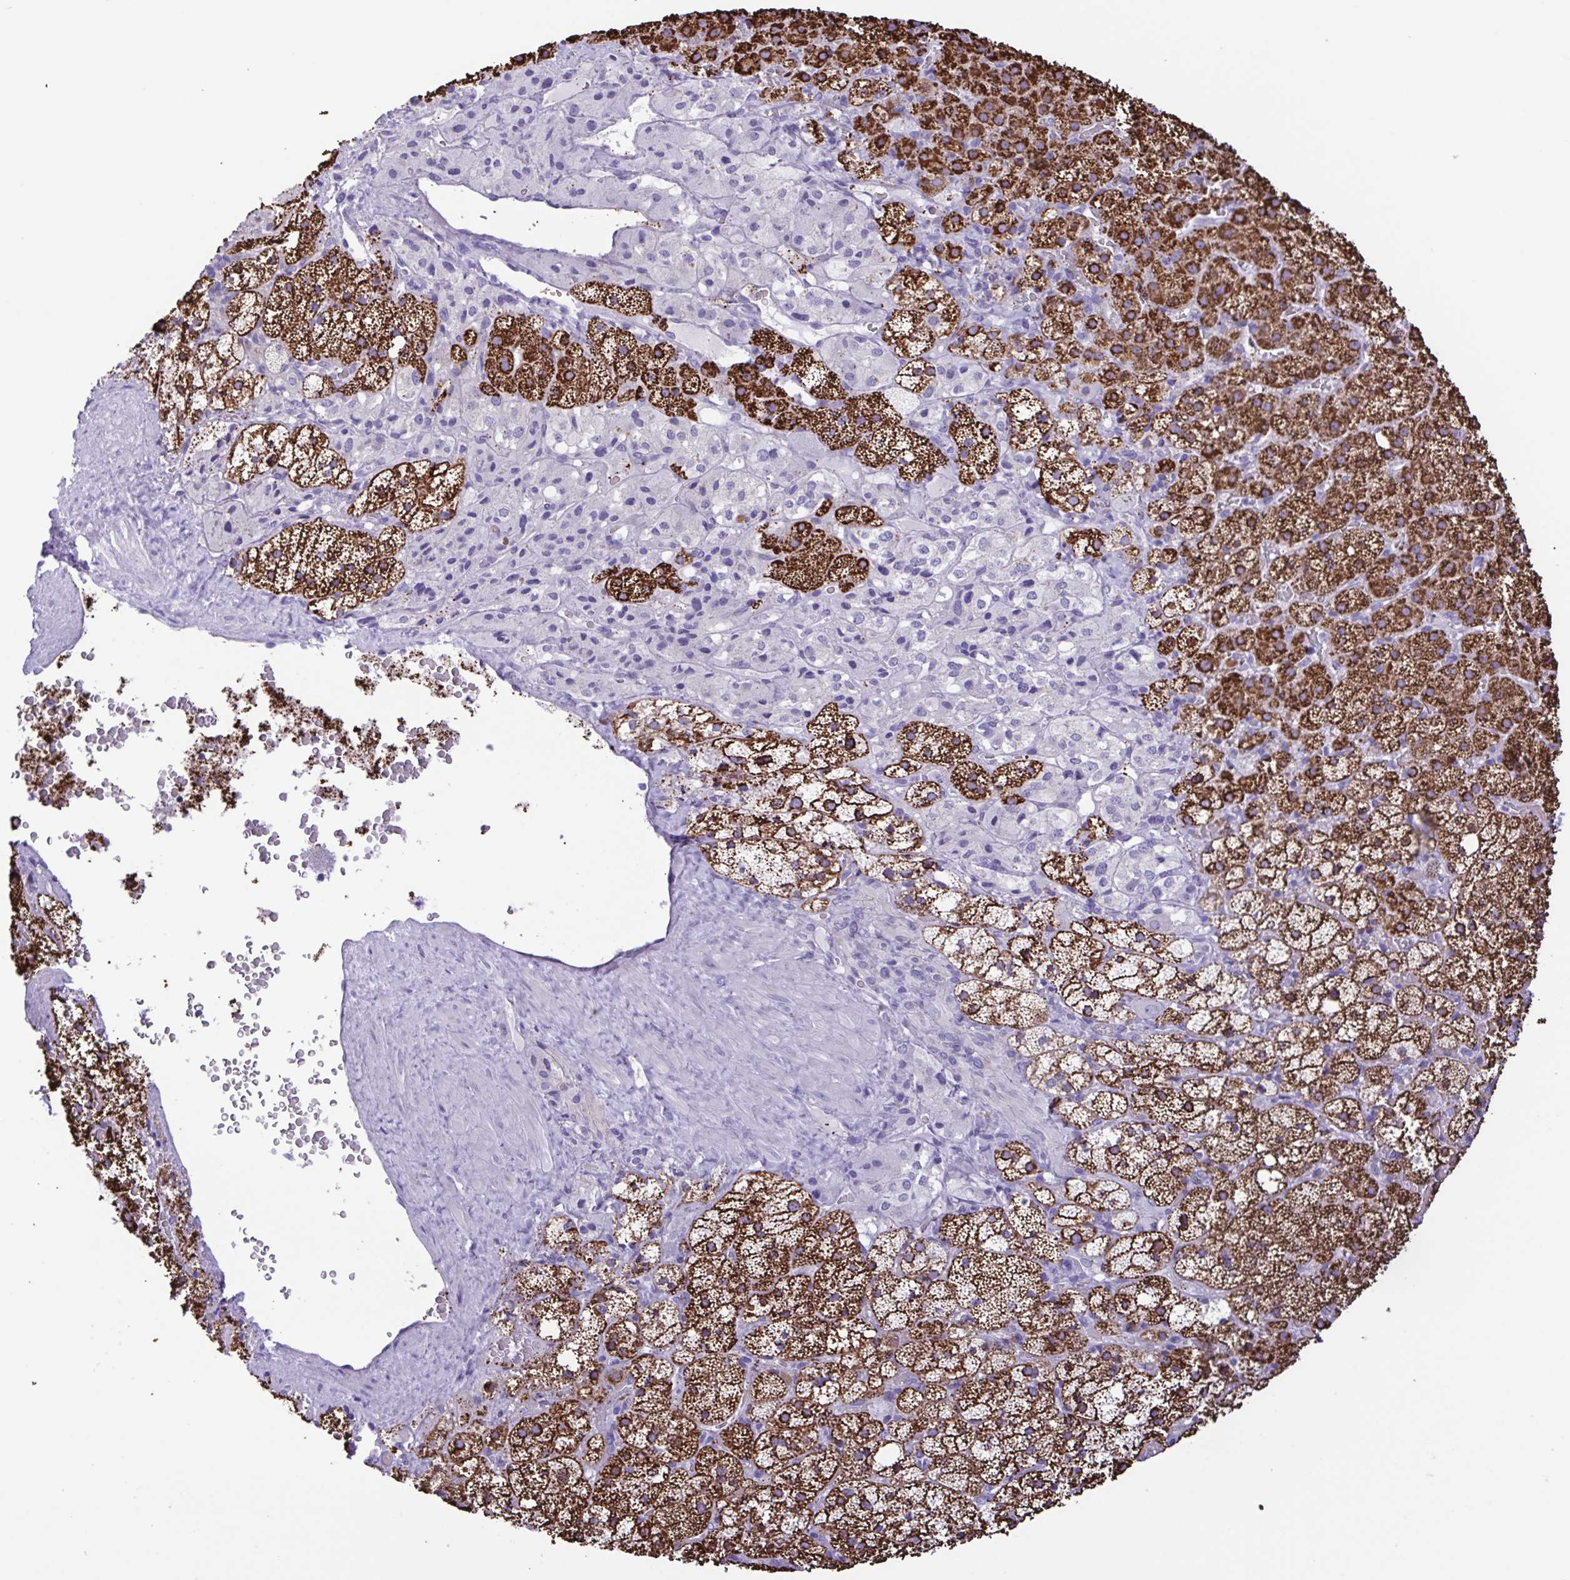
{"staining": {"intensity": "strong", "quantity": ">75%", "location": "cytoplasmic/membranous"}, "tissue": "adrenal gland", "cell_type": "Glandular cells", "image_type": "normal", "snomed": [{"axis": "morphology", "description": "Normal tissue, NOS"}, {"axis": "topography", "description": "Adrenal gland"}], "caption": "Approximately >75% of glandular cells in unremarkable adrenal gland reveal strong cytoplasmic/membranous protein positivity as visualized by brown immunohistochemical staining.", "gene": "CYP11A1", "patient": {"sex": "male", "age": 53}}